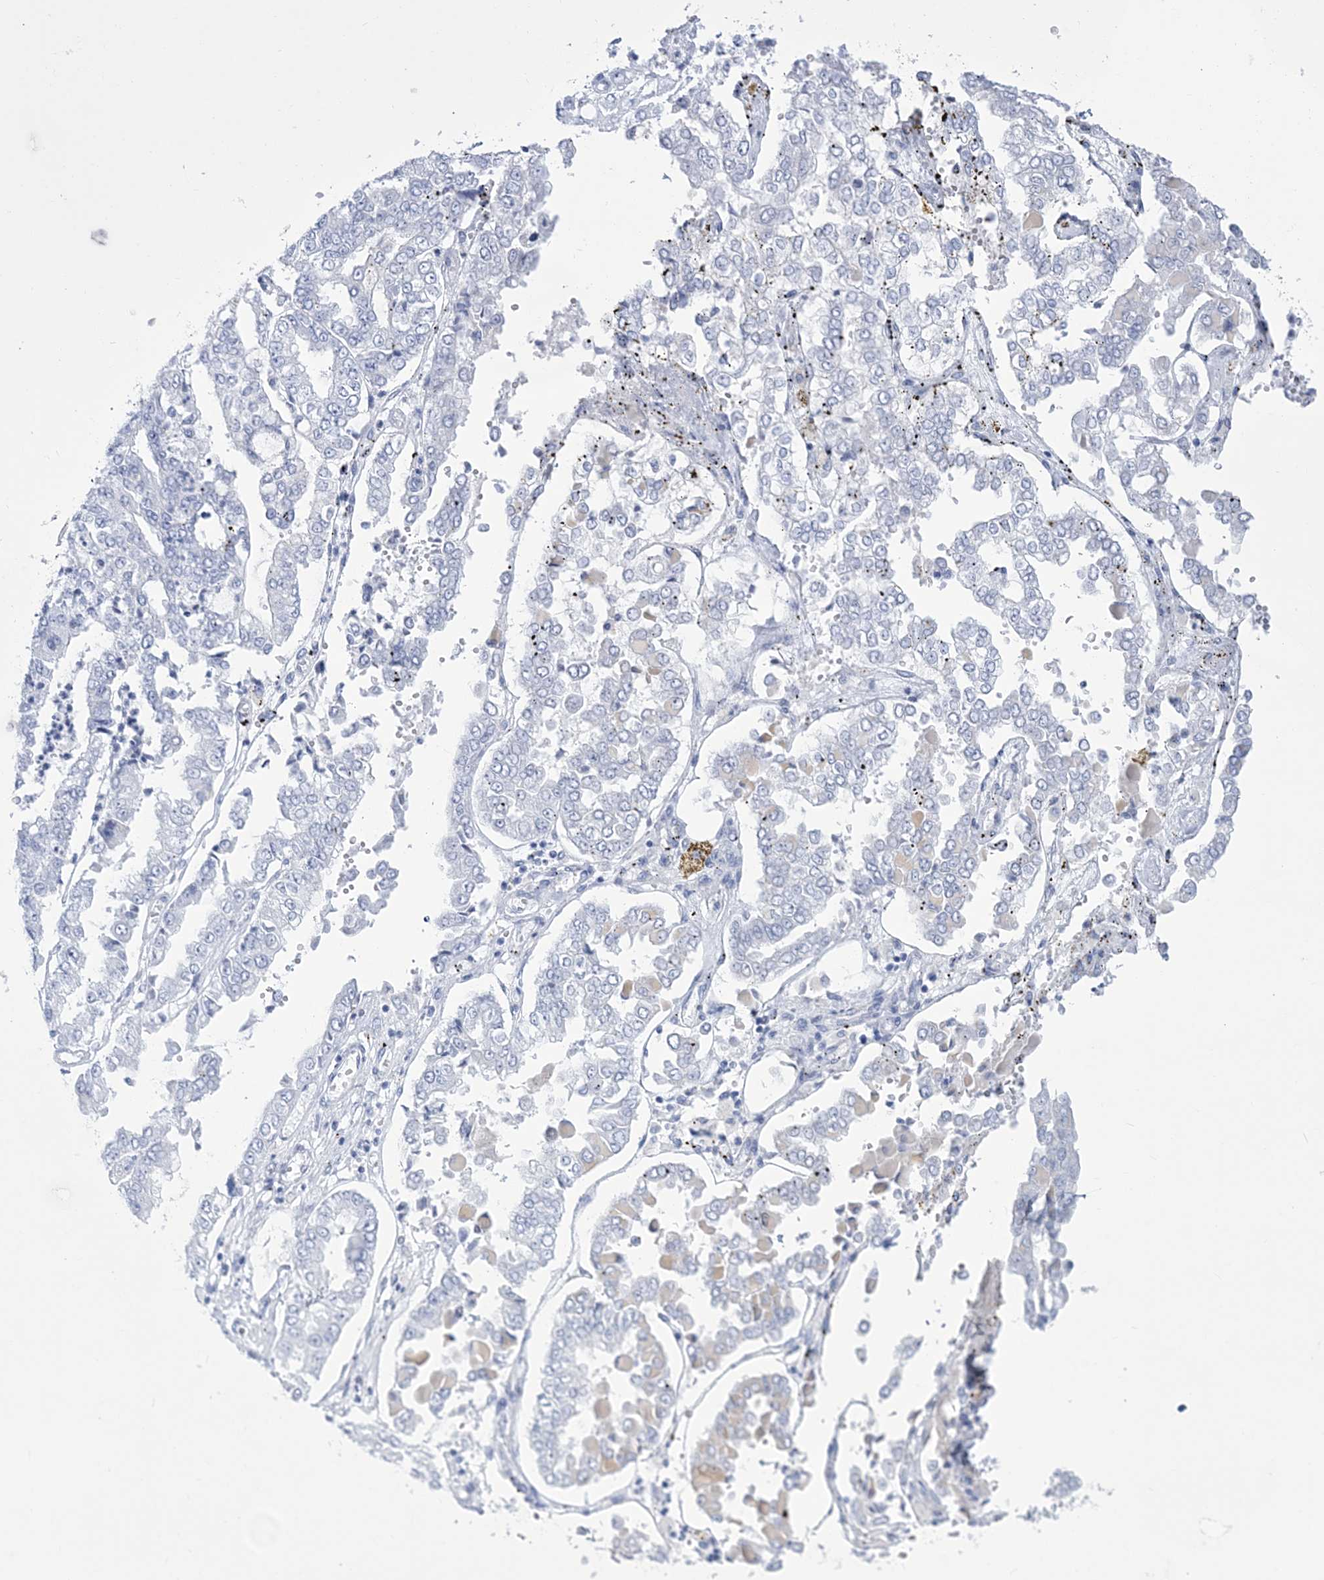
{"staining": {"intensity": "negative", "quantity": "none", "location": "none"}, "tissue": "stomach cancer", "cell_type": "Tumor cells", "image_type": "cancer", "snomed": [{"axis": "morphology", "description": "Adenocarcinoma, NOS"}, {"axis": "topography", "description": "Stomach"}], "caption": "IHC image of neoplastic tissue: stomach cancer (adenocarcinoma) stained with DAB shows no significant protein staining in tumor cells.", "gene": "RBP2", "patient": {"sex": "male", "age": 76}}